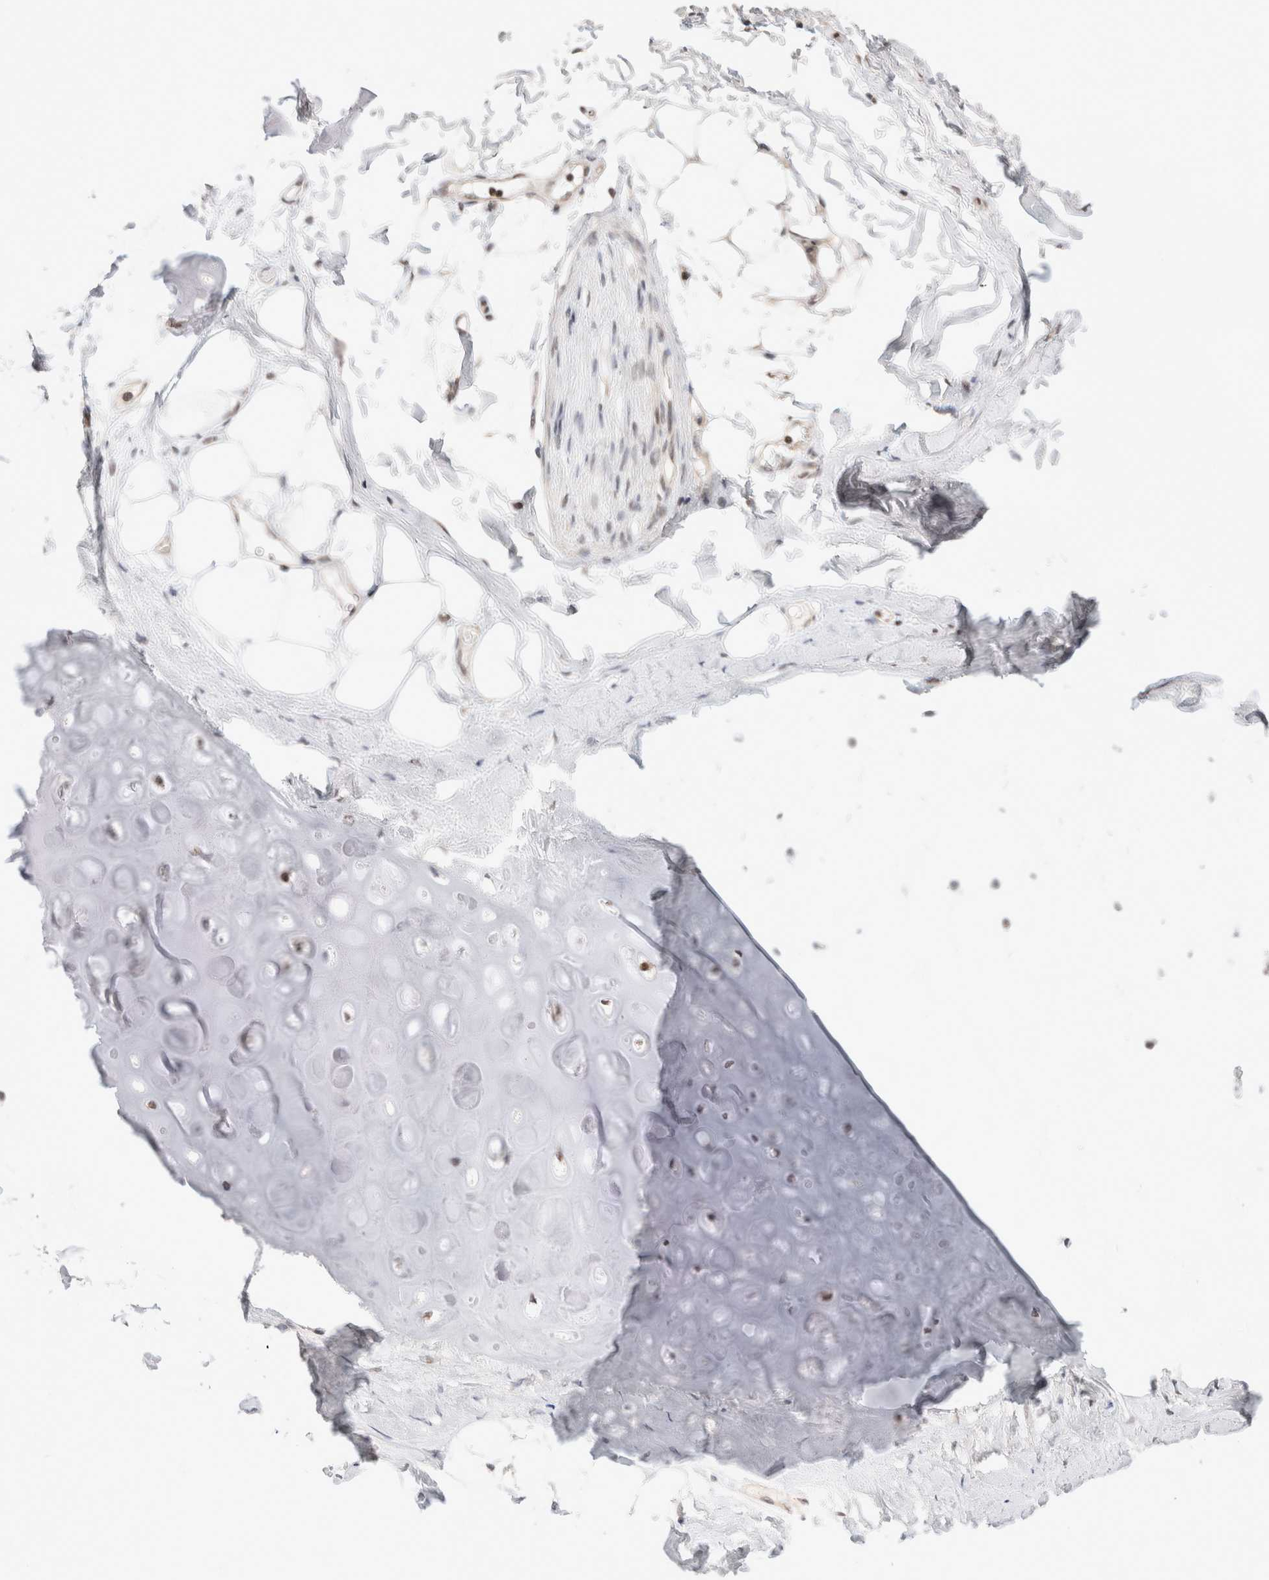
{"staining": {"intensity": "negative", "quantity": "none", "location": "none"}, "tissue": "adipose tissue", "cell_type": "Adipocytes", "image_type": "normal", "snomed": [{"axis": "morphology", "description": "Normal tissue, NOS"}, {"axis": "topography", "description": "Cartilage tissue"}, {"axis": "topography", "description": "Bronchus"}], "caption": "The image reveals no significant staining in adipocytes of adipose tissue. Brightfield microscopy of immunohistochemistry (IHC) stained with DAB (brown) and hematoxylin (blue), captured at high magnification.", "gene": "GATAD2A", "patient": {"sex": "female", "age": 73}}